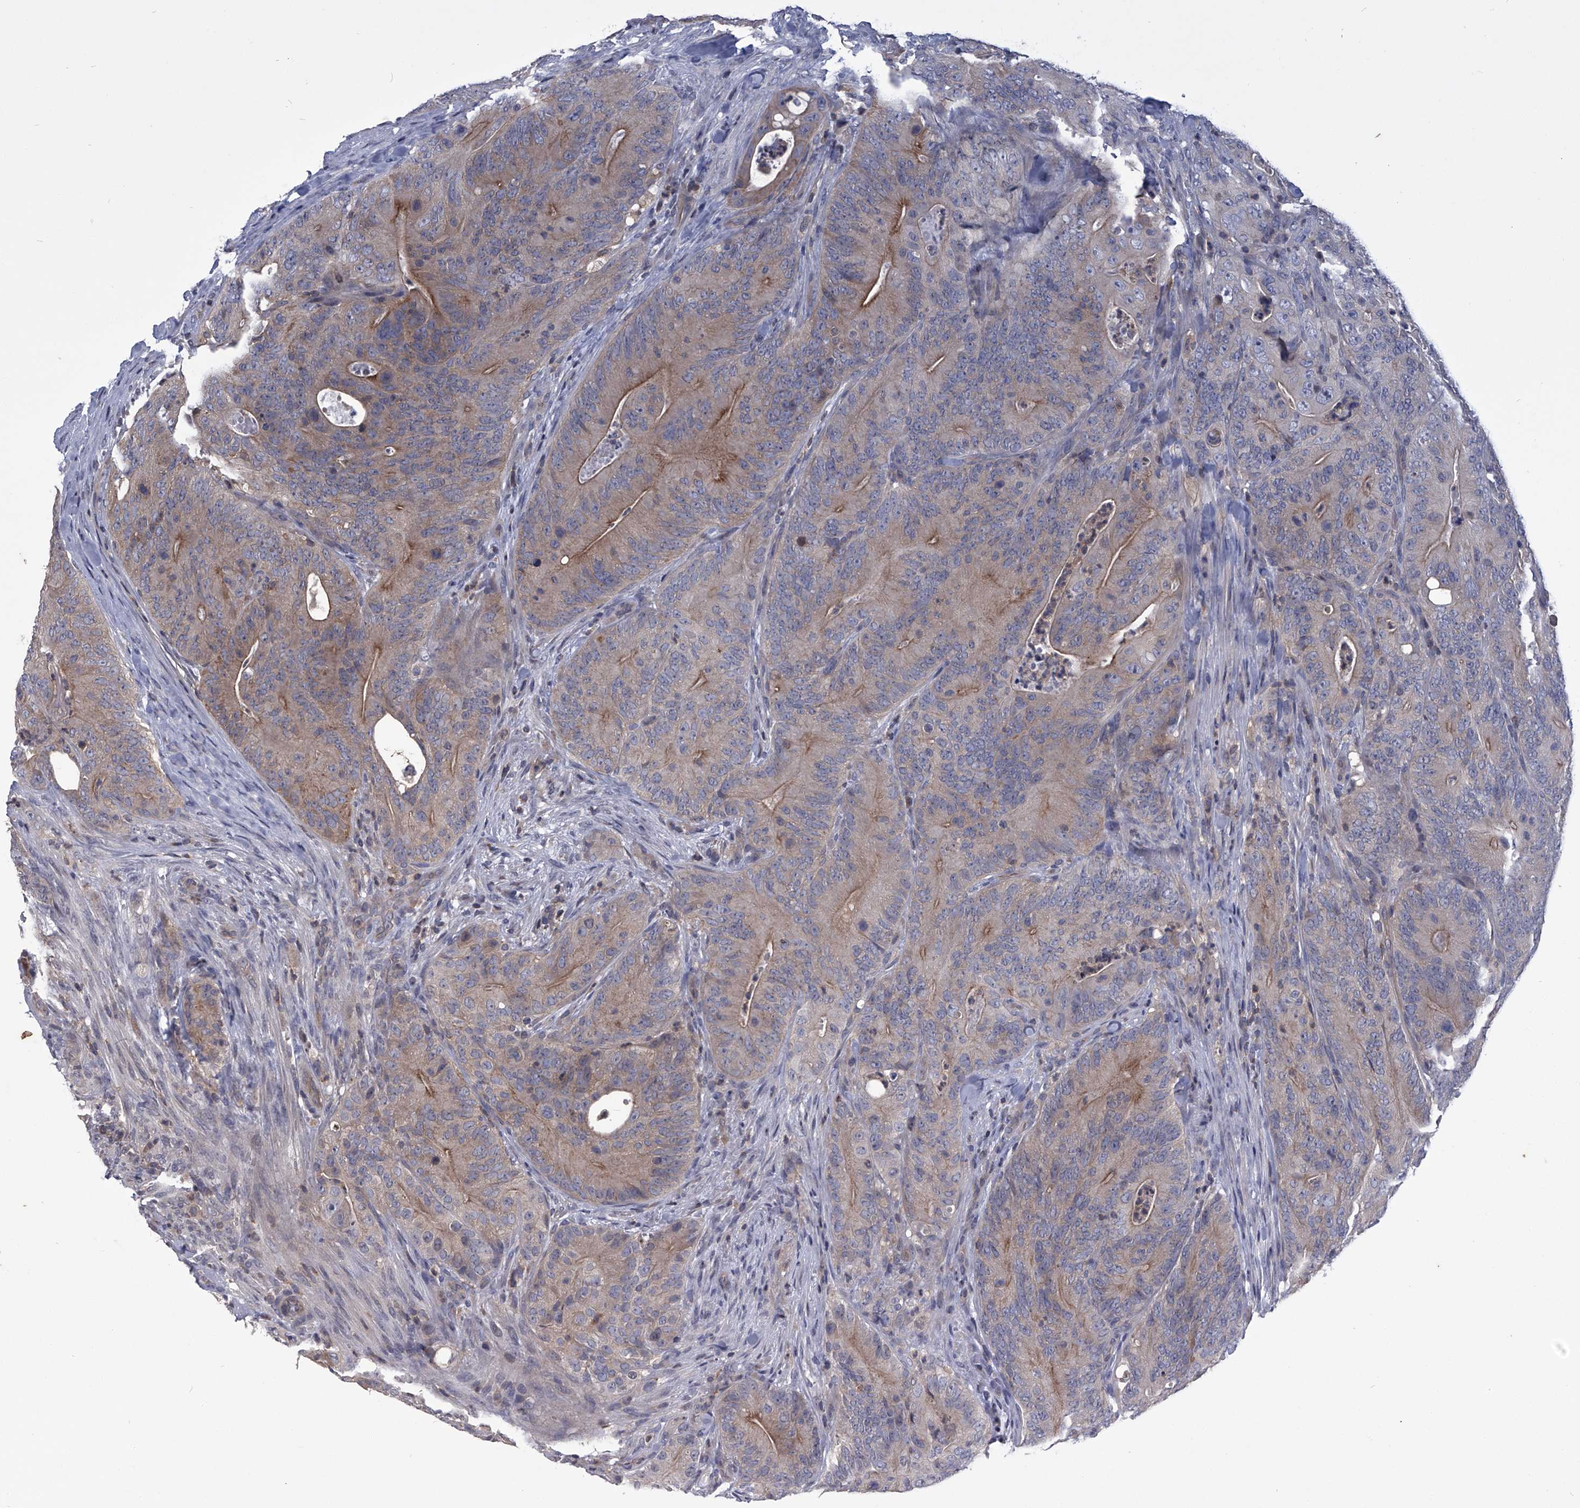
{"staining": {"intensity": "moderate", "quantity": "25%-75%", "location": "cytoplasmic/membranous"}, "tissue": "colorectal cancer", "cell_type": "Tumor cells", "image_type": "cancer", "snomed": [{"axis": "morphology", "description": "Normal tissue, NOS"}, {"axis": "topography", "description": "Colon"}], "caption": "Immunohistochemistry histopathology image of human colorectal cancer stained for a protein (brown), which reveals medium levels of moderate cytoplasmic/membranous expression in approximately 25%-75% of tumor cells.", "gene": "PAN3", "patient": {"sex": "female", "age": 82}}